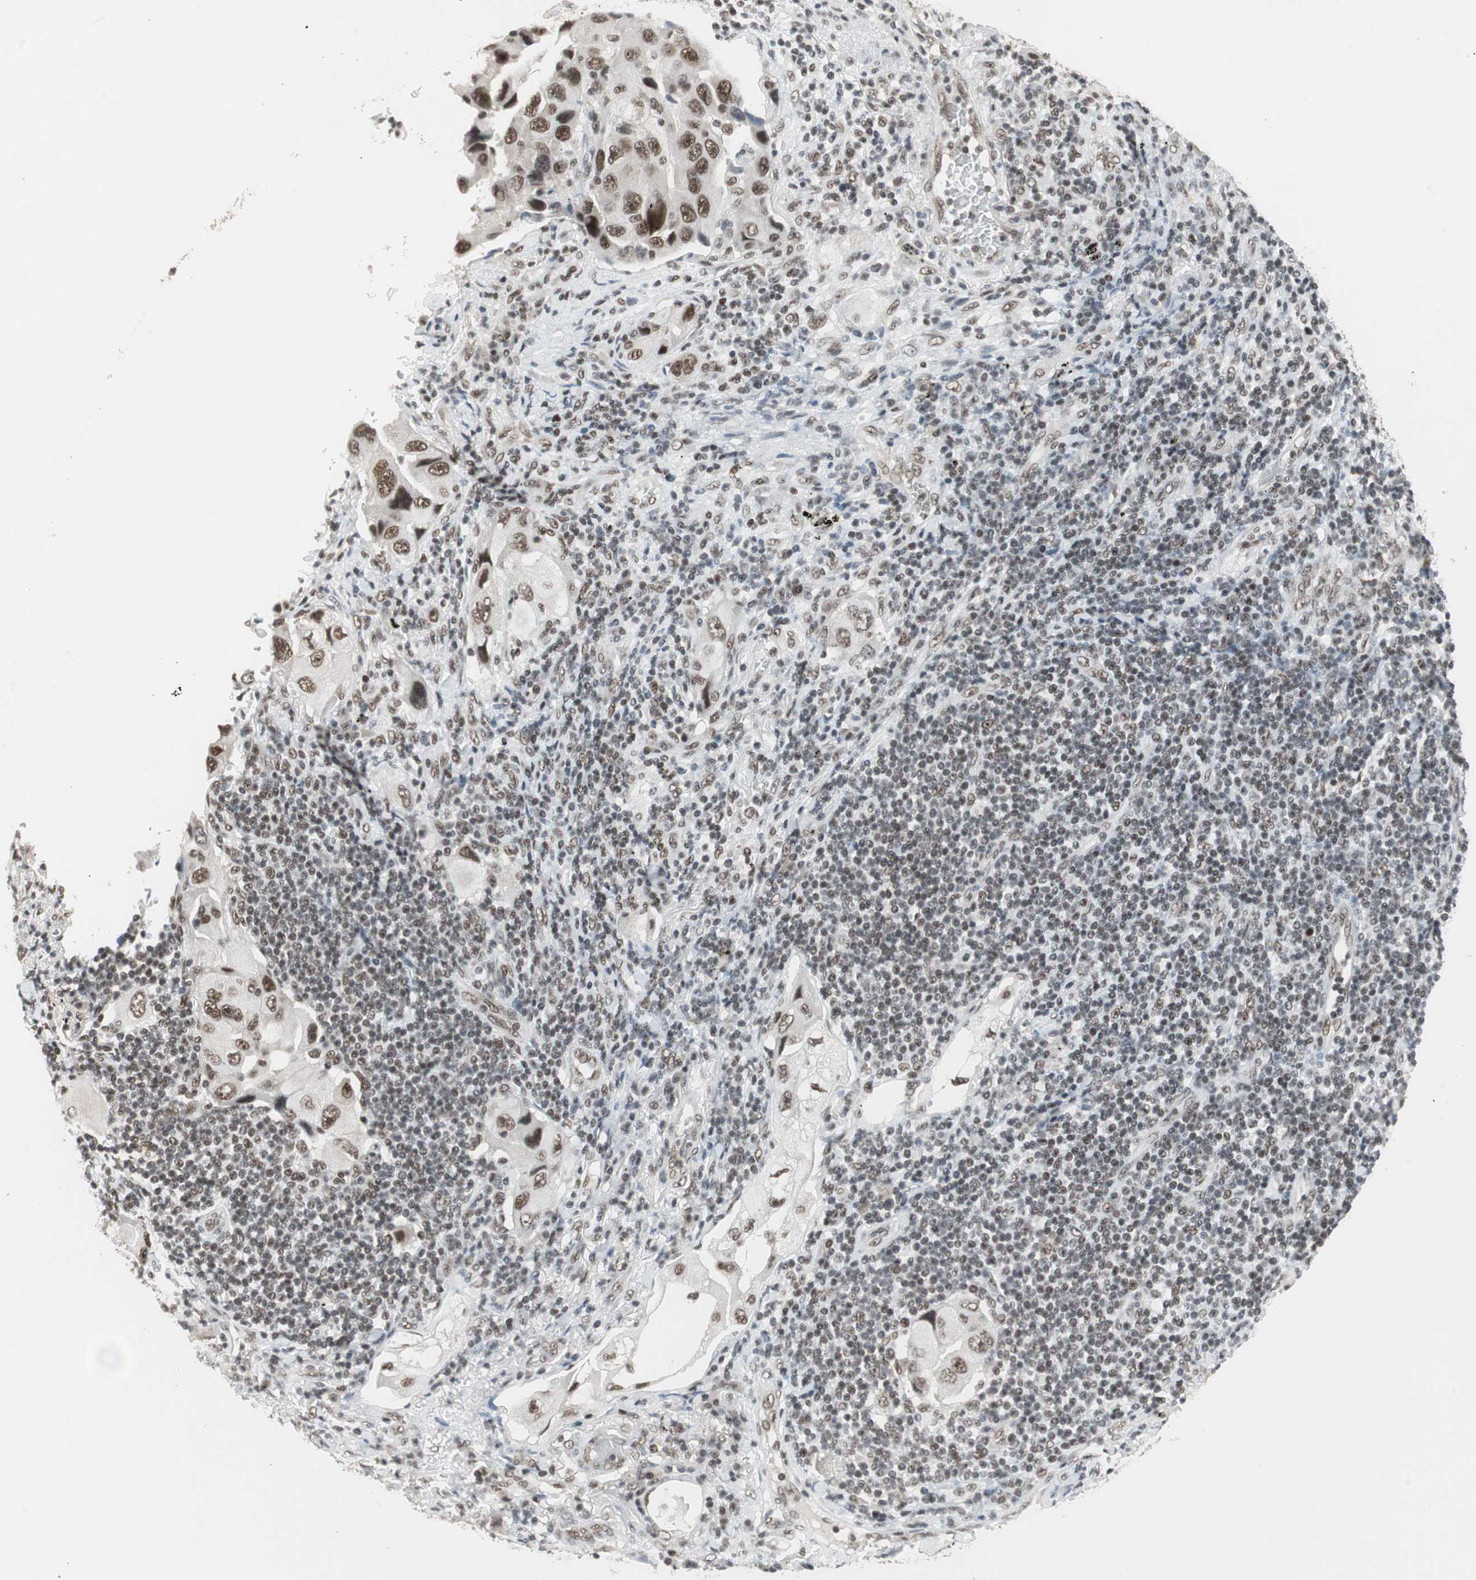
{"staining": {"intensity": "strong", "quantity": ">75%", "location": "nuclear"}, "tissue": "lung cancer", "cell_type": "Tumor cells", "image_type": "cancer", "snomed": [{"axis": "morphology", "description": "Adenocarcinoma, NOS"}, {"axis": "topography", "description": "Lung"}], "caption": "This histopathology image exhibits IHC staining of human adenocarcinoma (lung), with high strong nuclear positivity in approximately >75% of tumor cells.", "gene": "RTF1", "patient": {"sex": "female", "age": 65}}